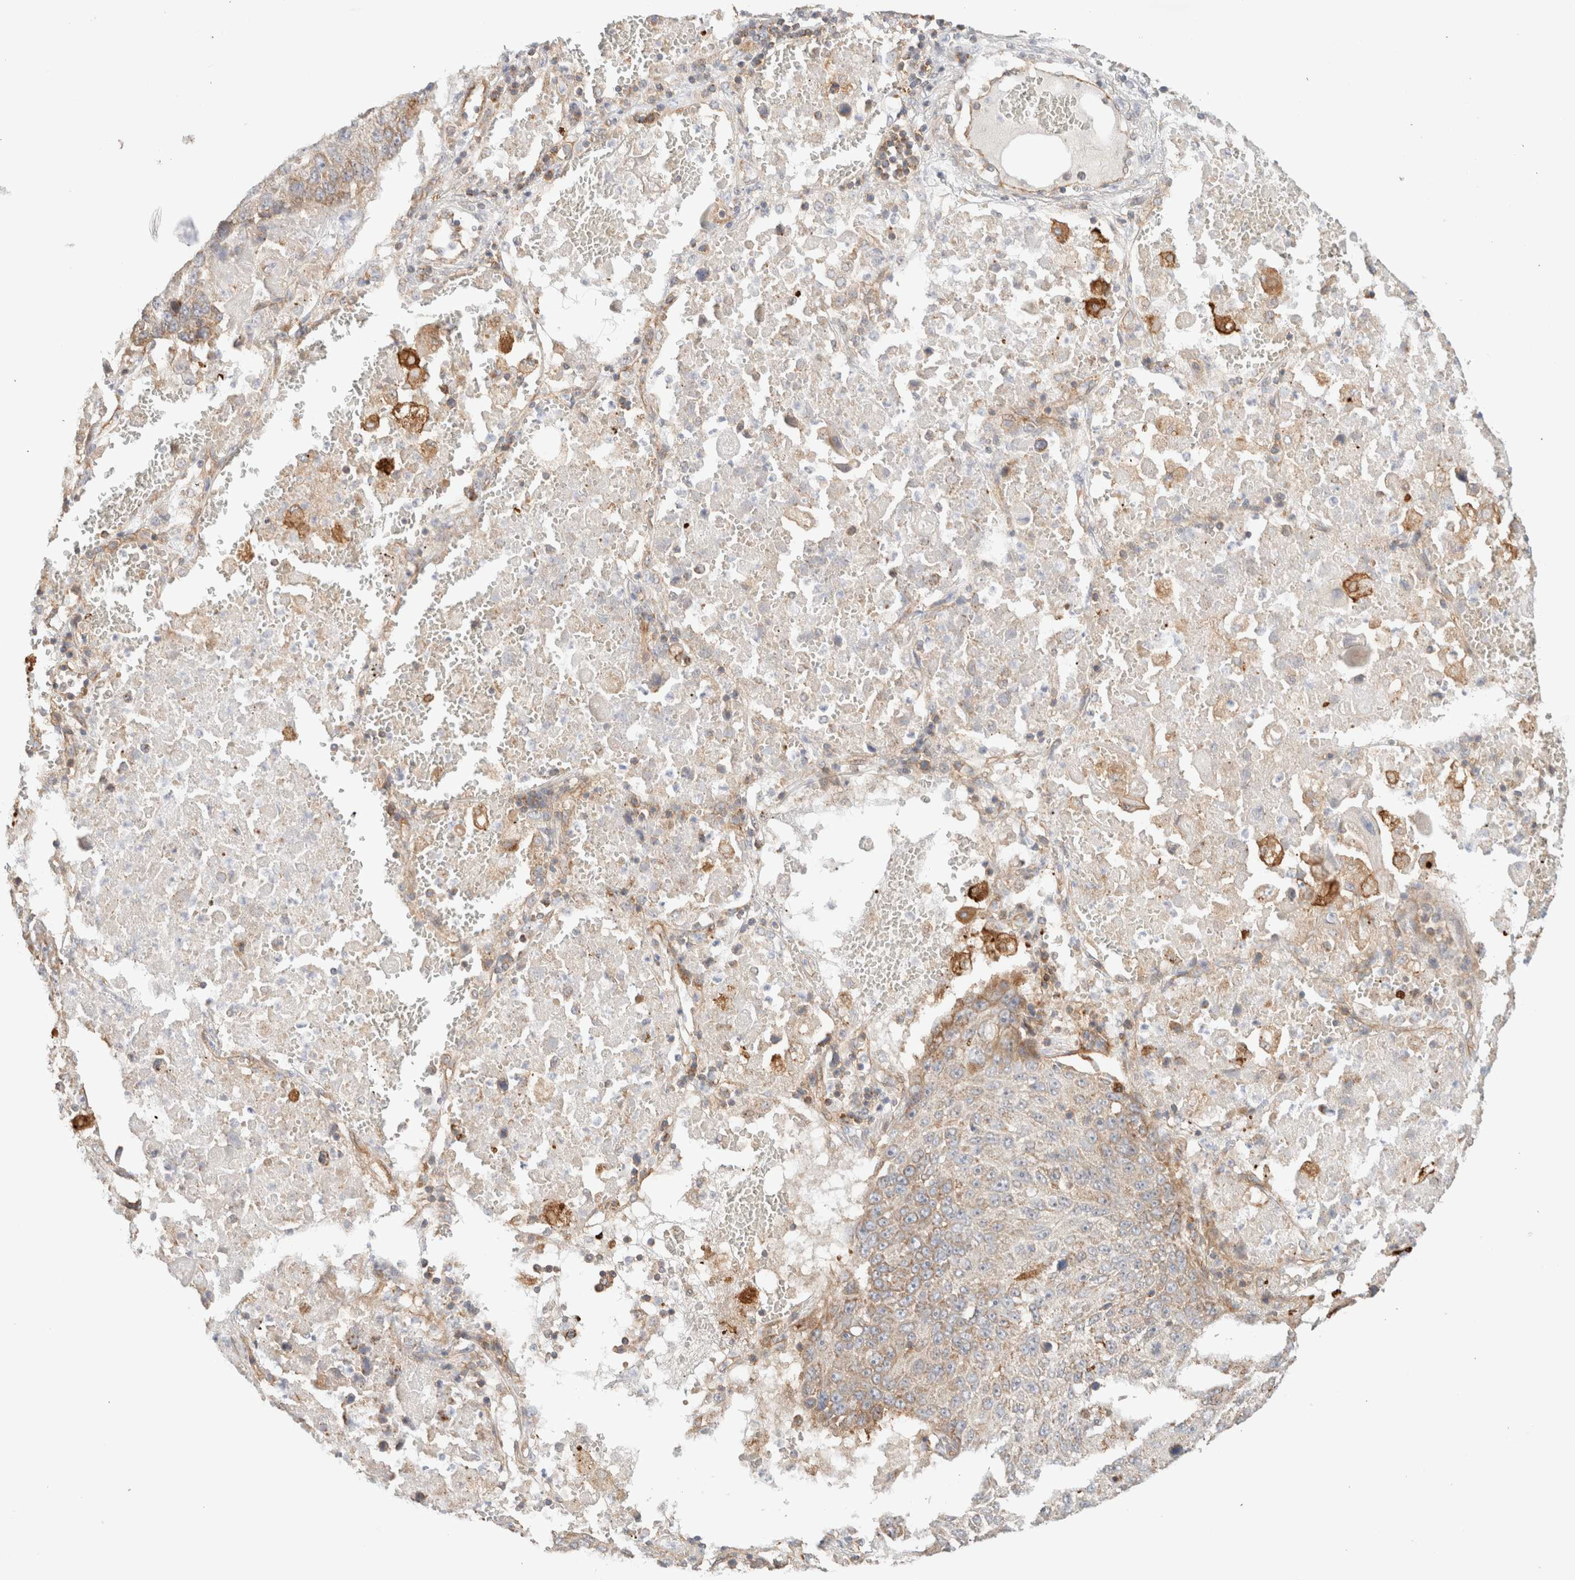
{"staining": {"intensity": "weak", "quantity": ">75%", "location": "cytoplasmic/membranous"}, "tissue": "lung cancer", "cell_type": "Tumor cells", "image_type": "cancer", "snomed": [{"axis": "morphology", "description": "Squamous cell carcinoma, NOS"}, {"axis": "topography", "description": "Lung"}], "caption": "Immunohistochemistry of human squamous cell carcinoma (lung) demonstrates low levels of weak cytoplasmic/membranous staining in about >75% of tumor cells.", "gene": "MRM3", "patient": {"sex": "male", "age": 61}}